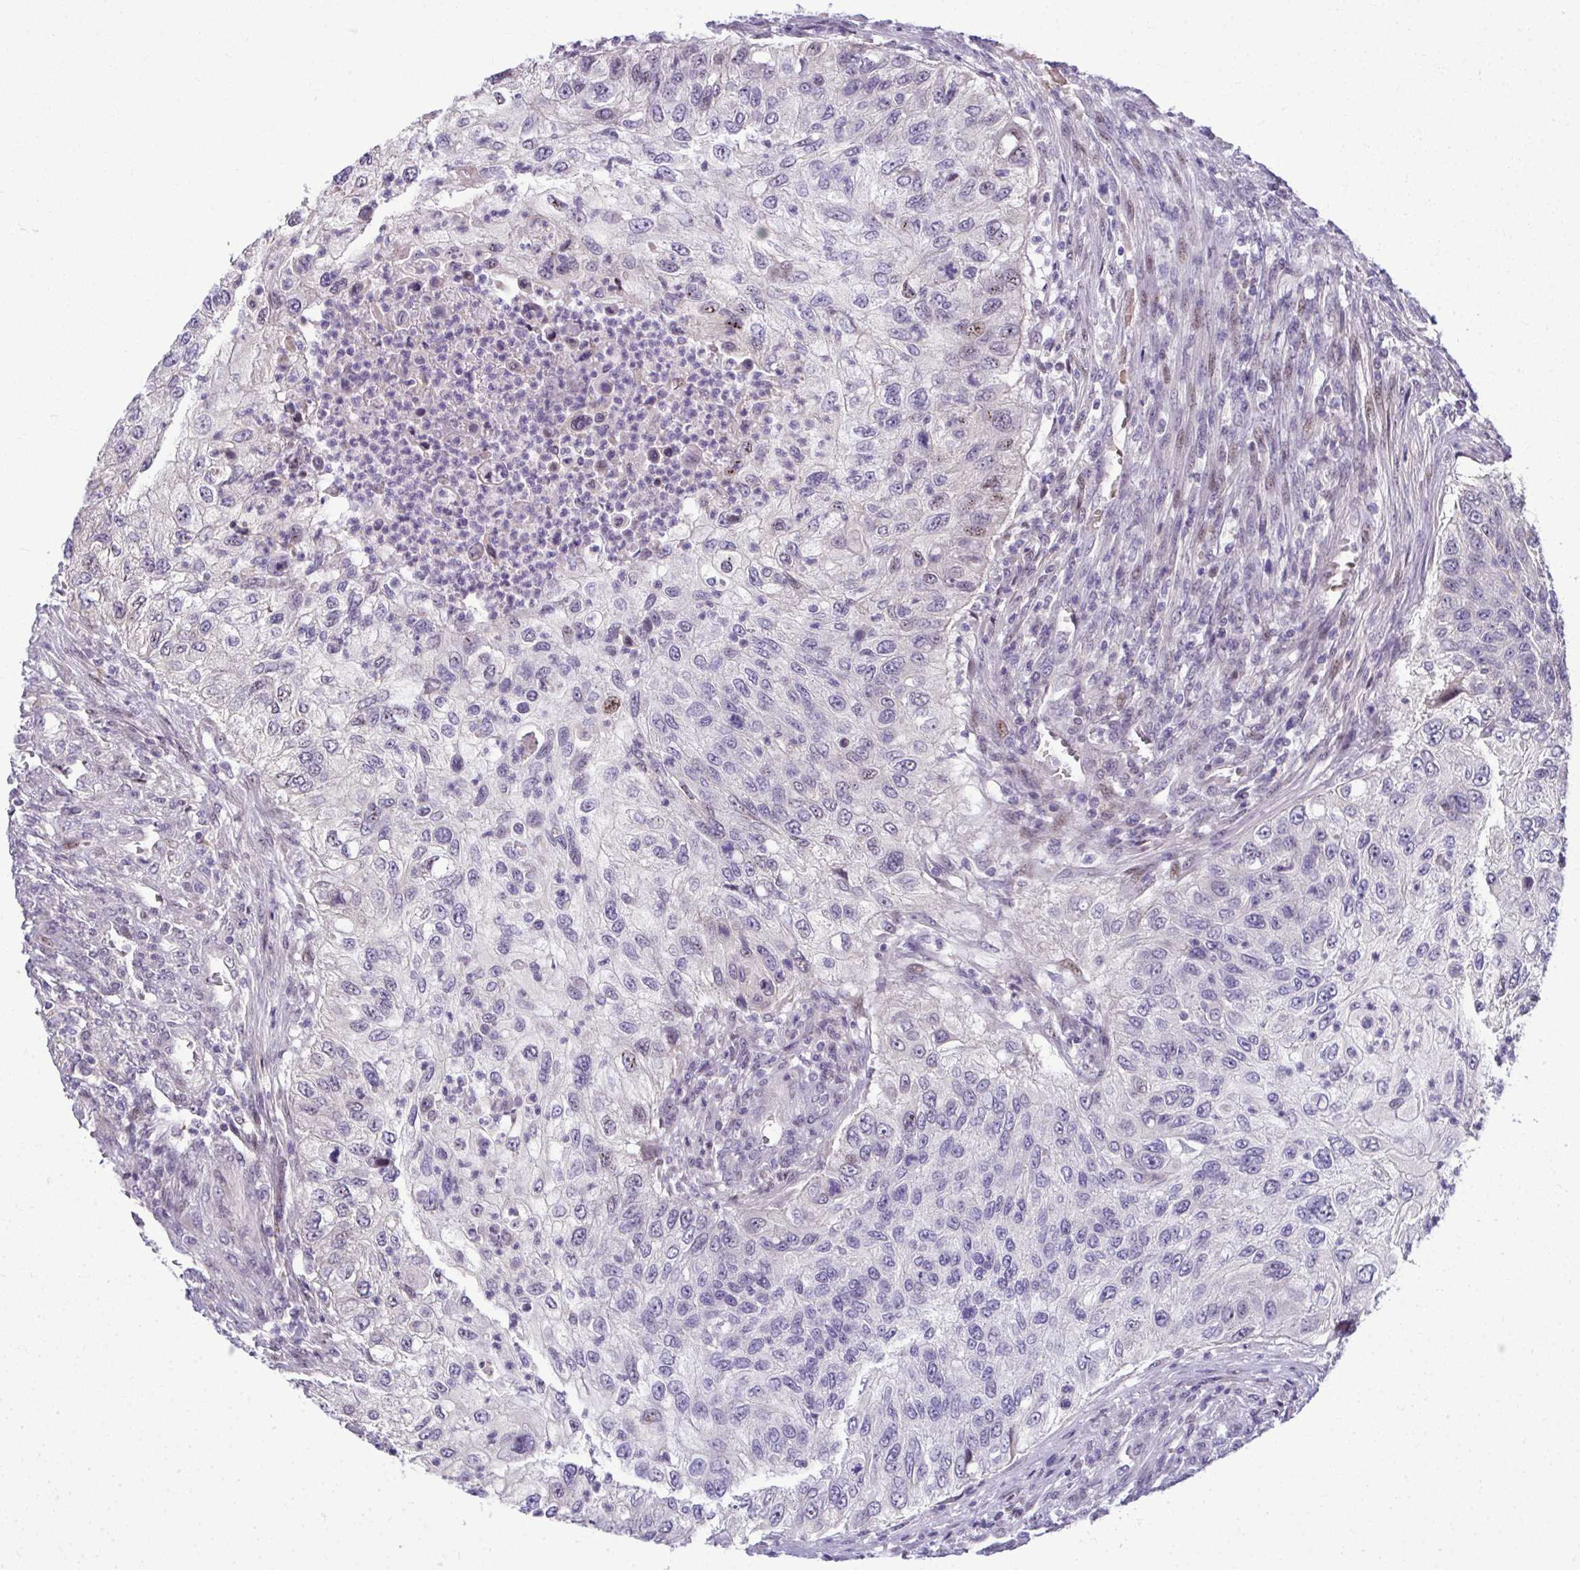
{"staining": {"intensity": "negative", "quantity": "none", "location": "none"}, "tissue": "urothelial cancer", "cell_type": "Tumor cells", "image_type": "cancer", "snomed": [{"axis": "morphology", "description": "Urothelial carcinoma, High grade"}, {"axis": "topography", "description": "Urinary bladder"}], "caption": "Urothelial cancer was stained to show a protein in brown. There is no significant staining in tumor cells. (DAB (3,3'-diaminobenzidine) immunohistochemistry with hematoxylin counter stain).", "gene": "ODF1", "patient": {"sex": "female", "age": 60}}